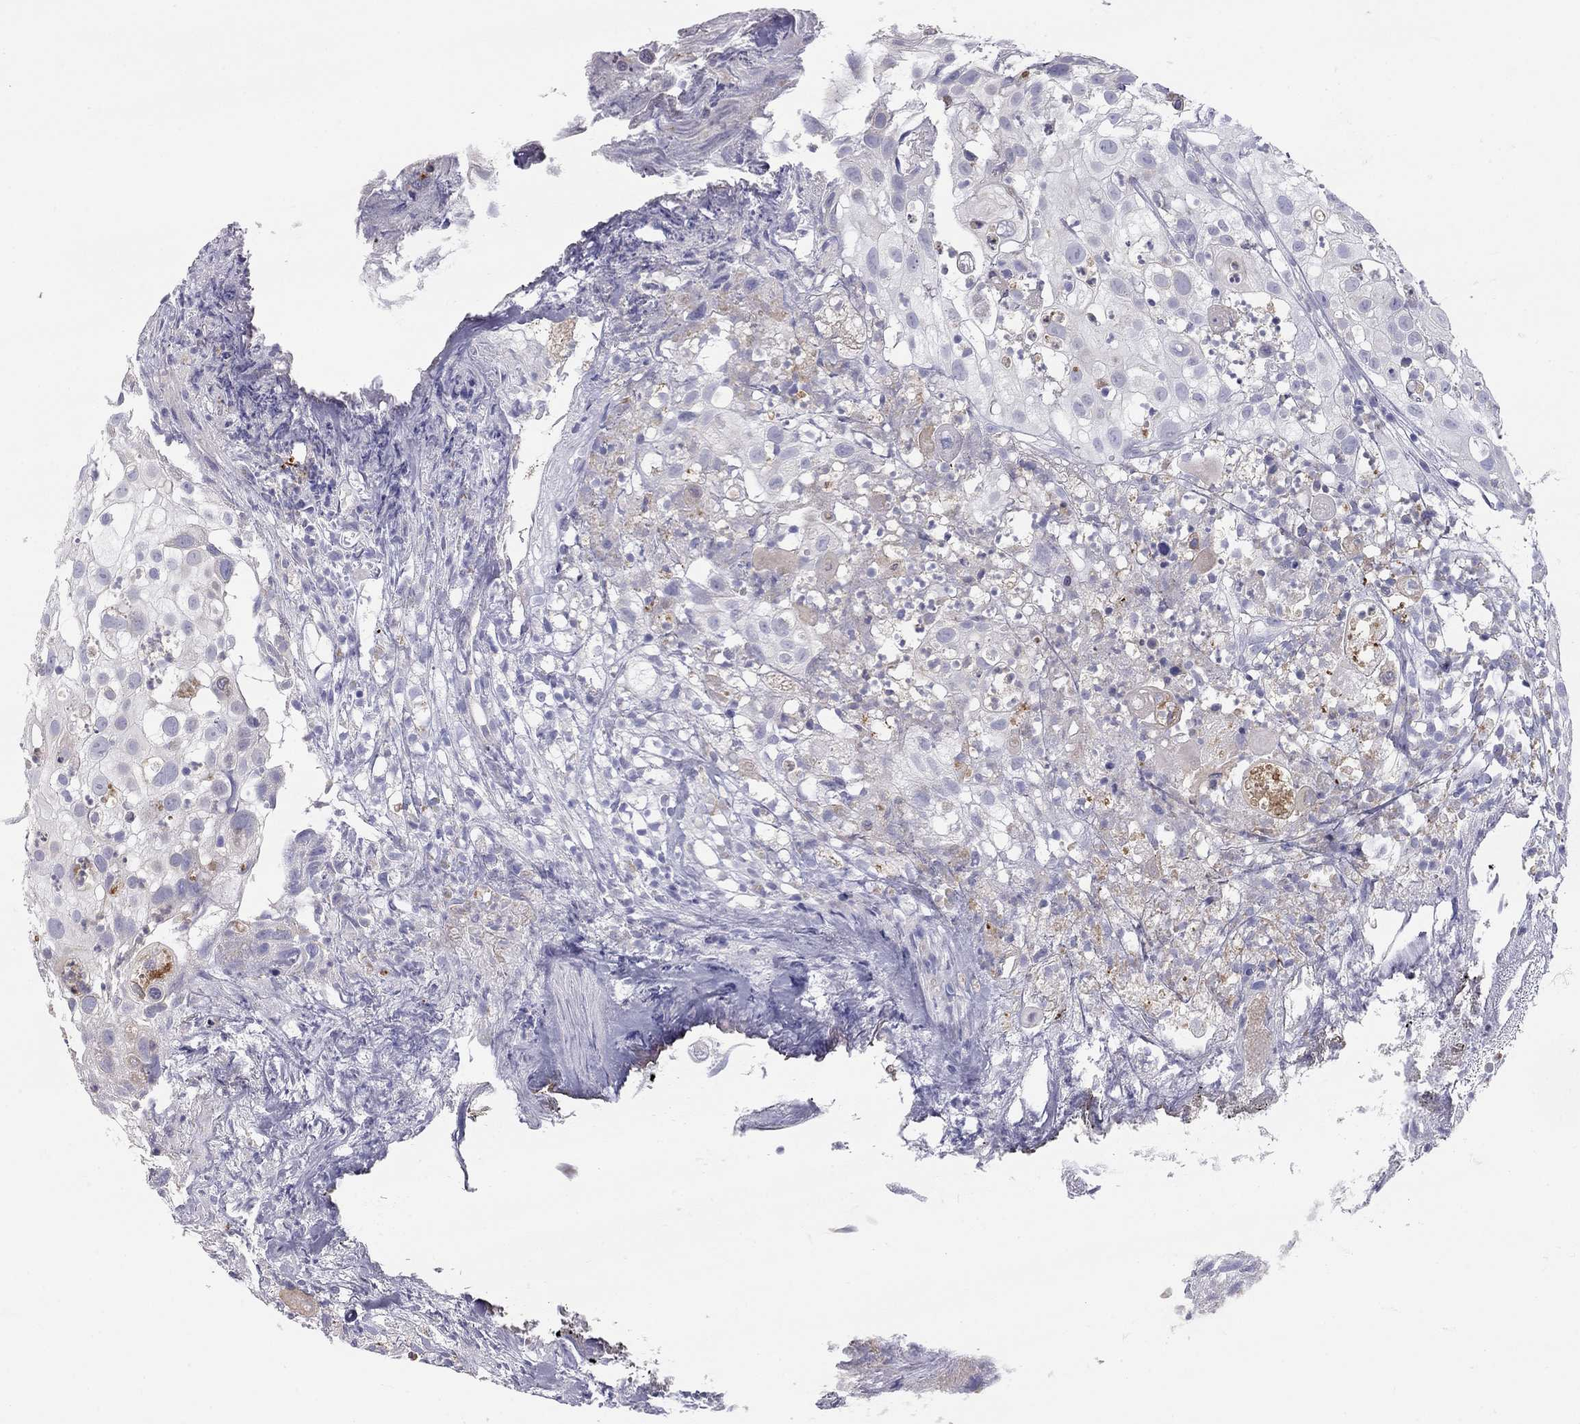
{"staining": {"intensity": "negative", "quantity": "none", "location": "none"}, "tissue": "urothelial cancer", "cell_type": "Tumor cells", "image_type": "cancer", "snomed": [{"axis": "morphology", "description": "Urothelial carcinoma, High grade"}, {"axis": "topography", "description": "Urinary bladder"}], "caption": "A high-resolution histopathology image shows IHC staining of urothelial cancer, which demonstrates no significant expression in tumor cells.", "gene": "TDRD6", "patient": {"sex": "female", "age": 79}}